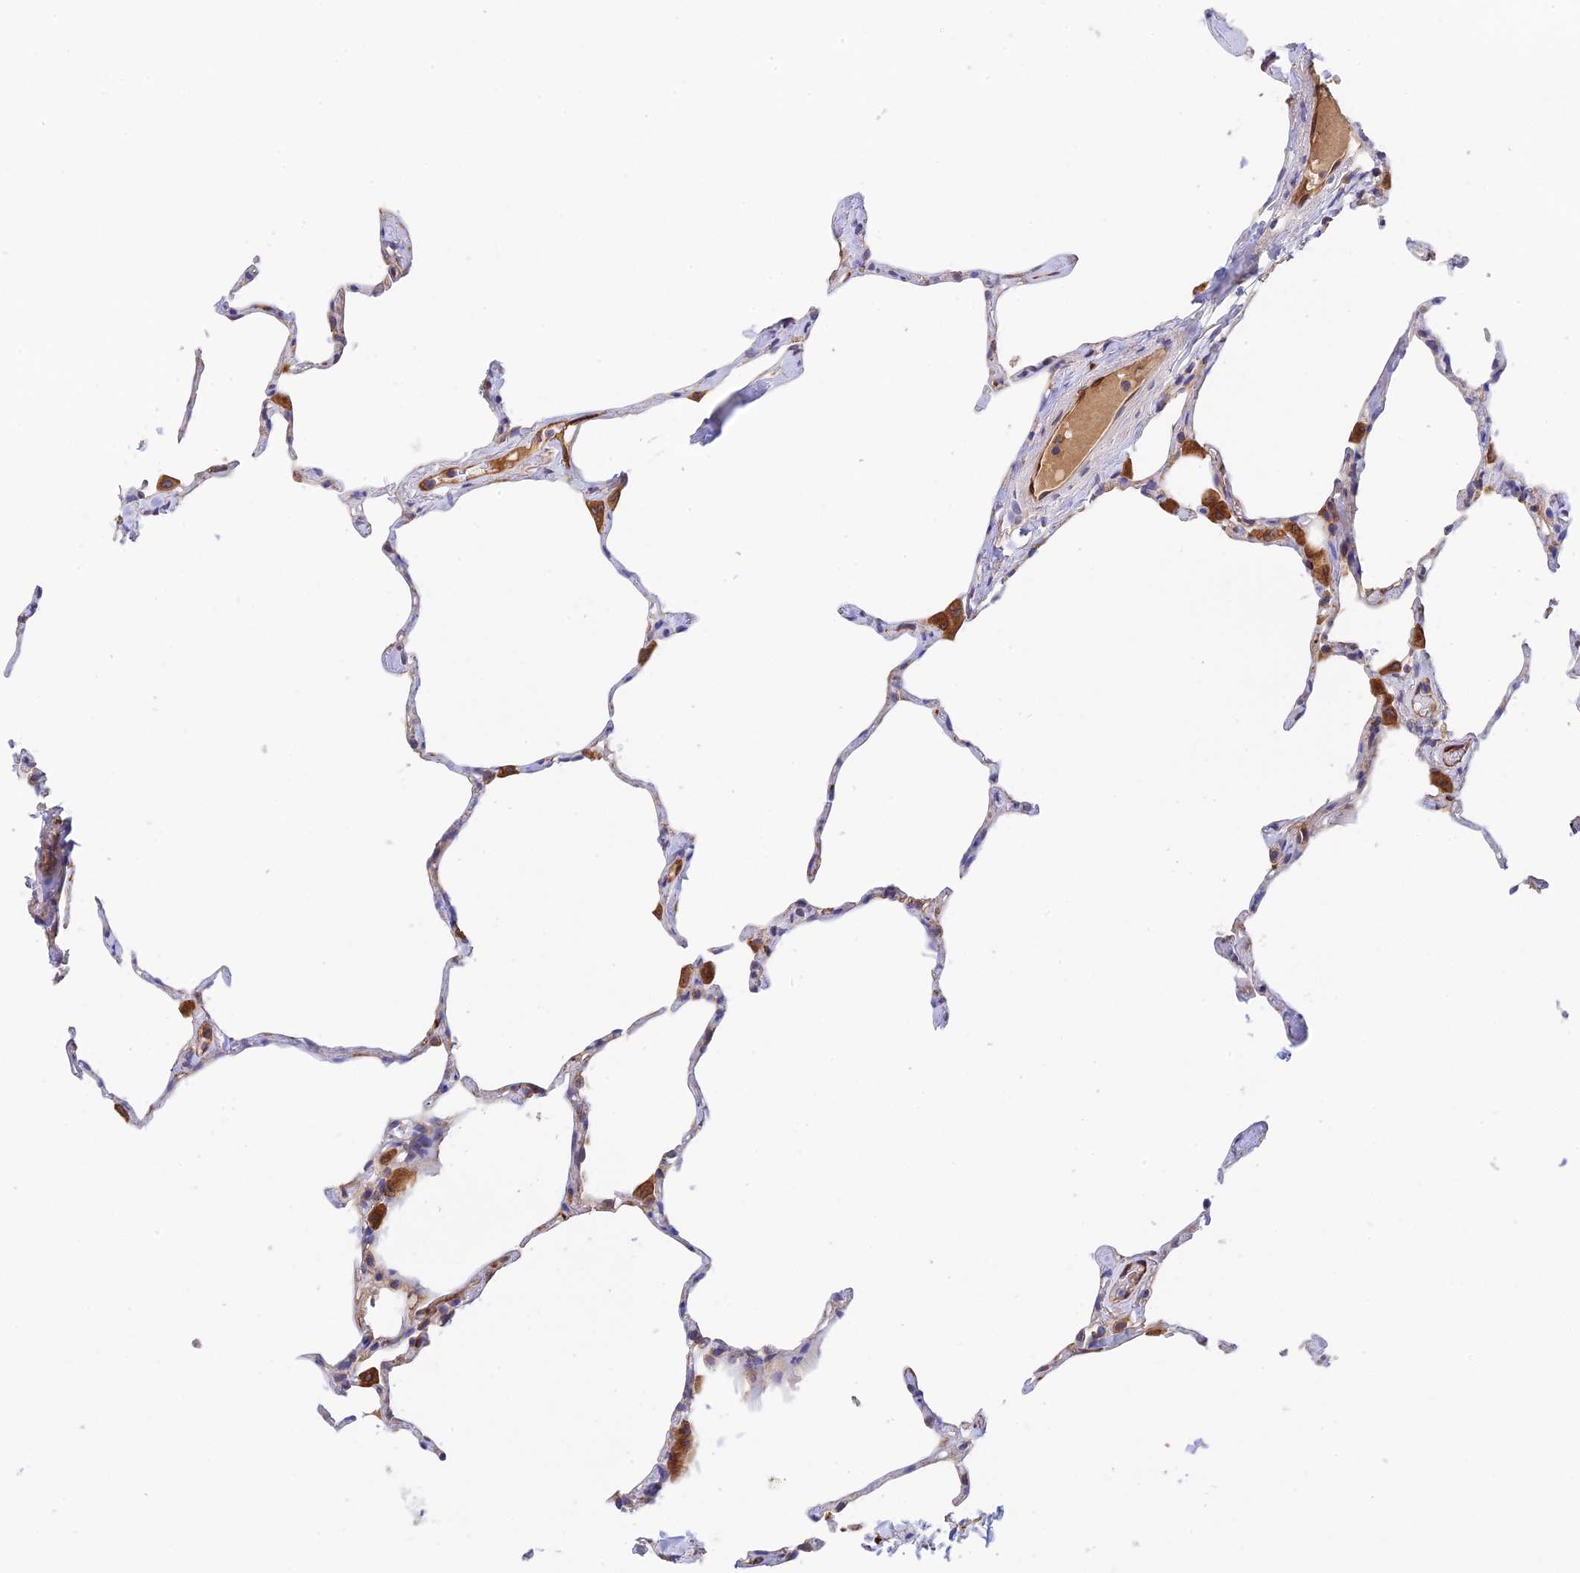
{"staining": {"intensity": "negative", "quantity": "none", "location": "none"}, "tissue": "lung", "cell_type": "Alveolar cells", "image_type": "normal", "snomed": [{"axis": "morphology", "description": "Normal tissue, NOS"}, {"axis": "topography", "description": "Lung"}], "caption": "Lung stained for a protein using IHC demonstrates no expression alveolar cells.", "gene": "RANBP6", "patient": {"sex": "male", "age": 65}}